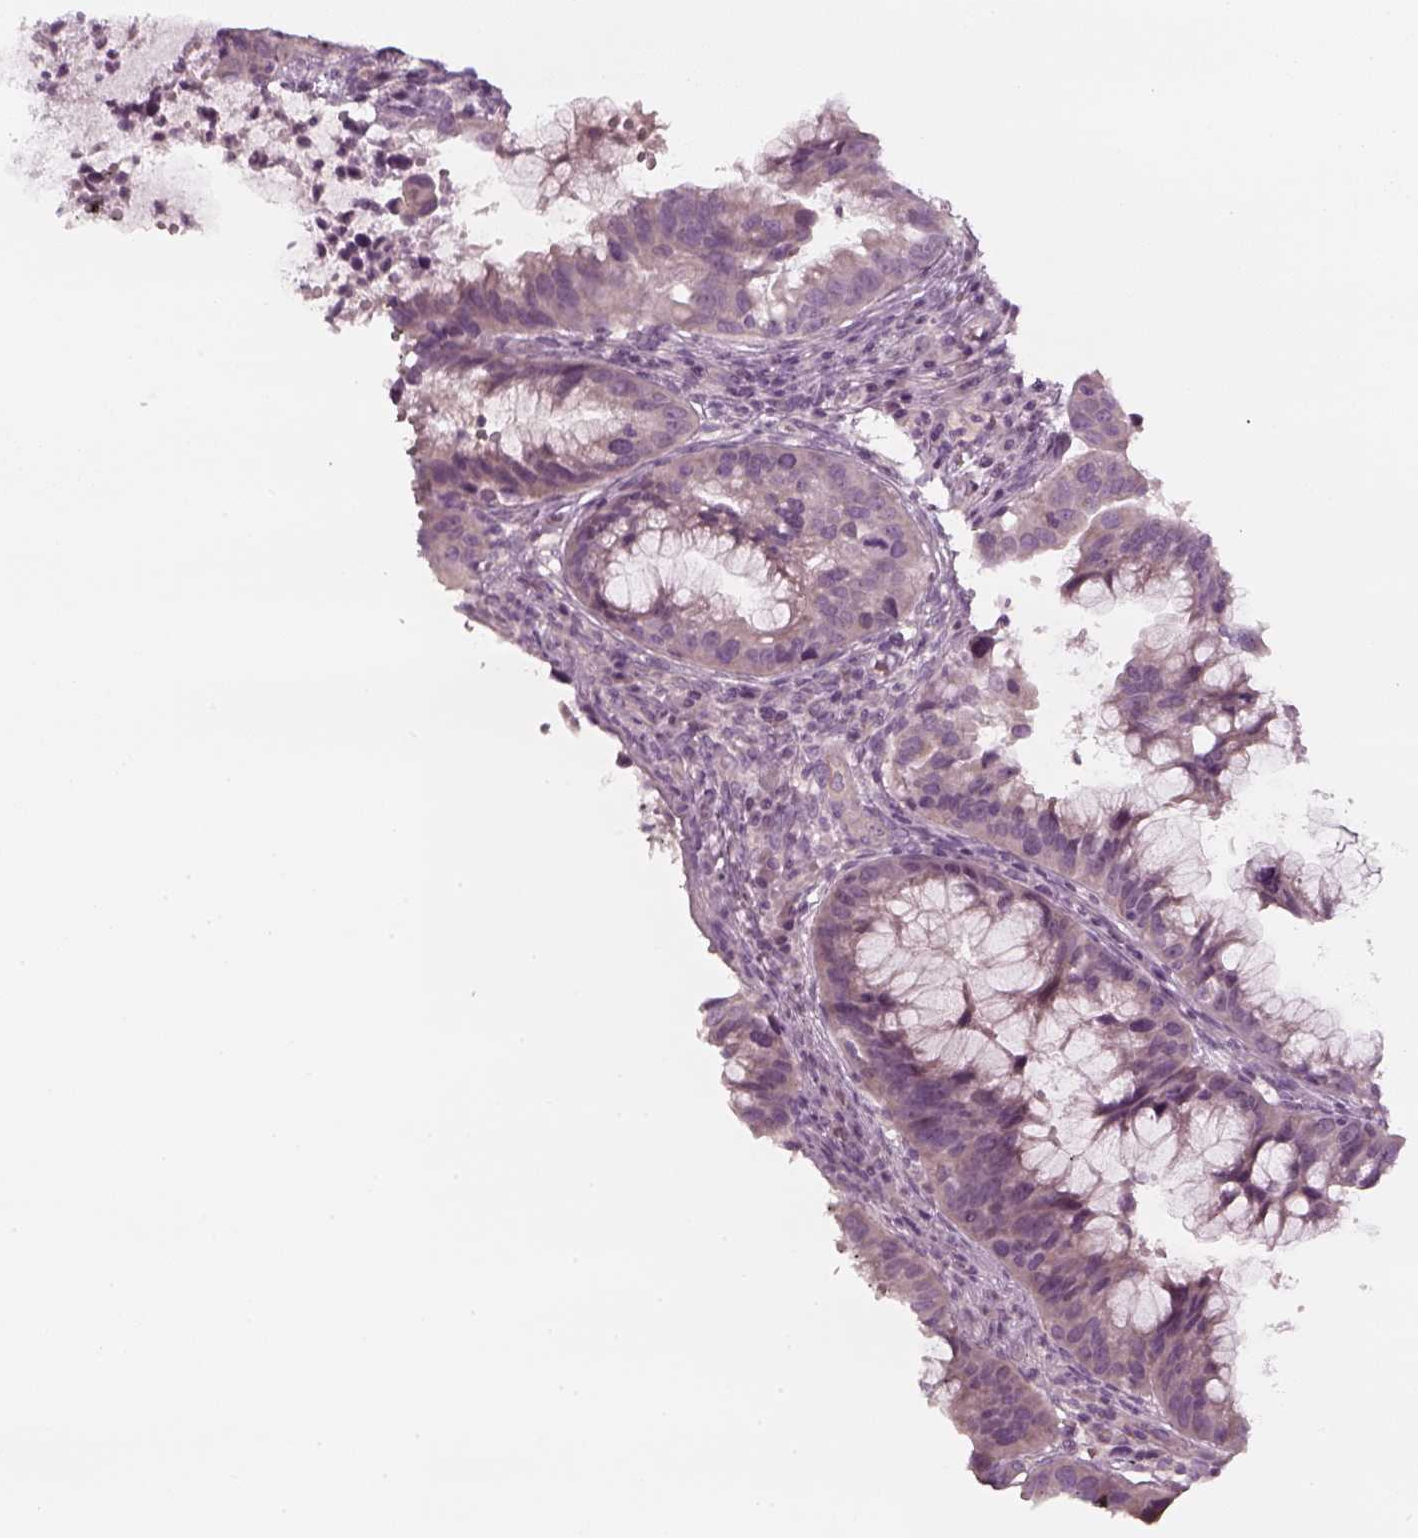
{"staining": {"intensity": "negative", "quantity": "none", "location": "none"}, "tissue": "cervical cancer", "cell_type": "Tumor cells", "image_type": "cancer", "snomed": [{"axis": "morphology", "description": "Adenocarcinoma, NOS"}, {"axis": "topography", "description": "Cervix"}], "caption": "Immunohistochemistry of cervical cancer (adenocarcinoma) shows no positivity in tumor cells.", "gene": "PNMT", "patient": {"sex": "female", "age": 34}}